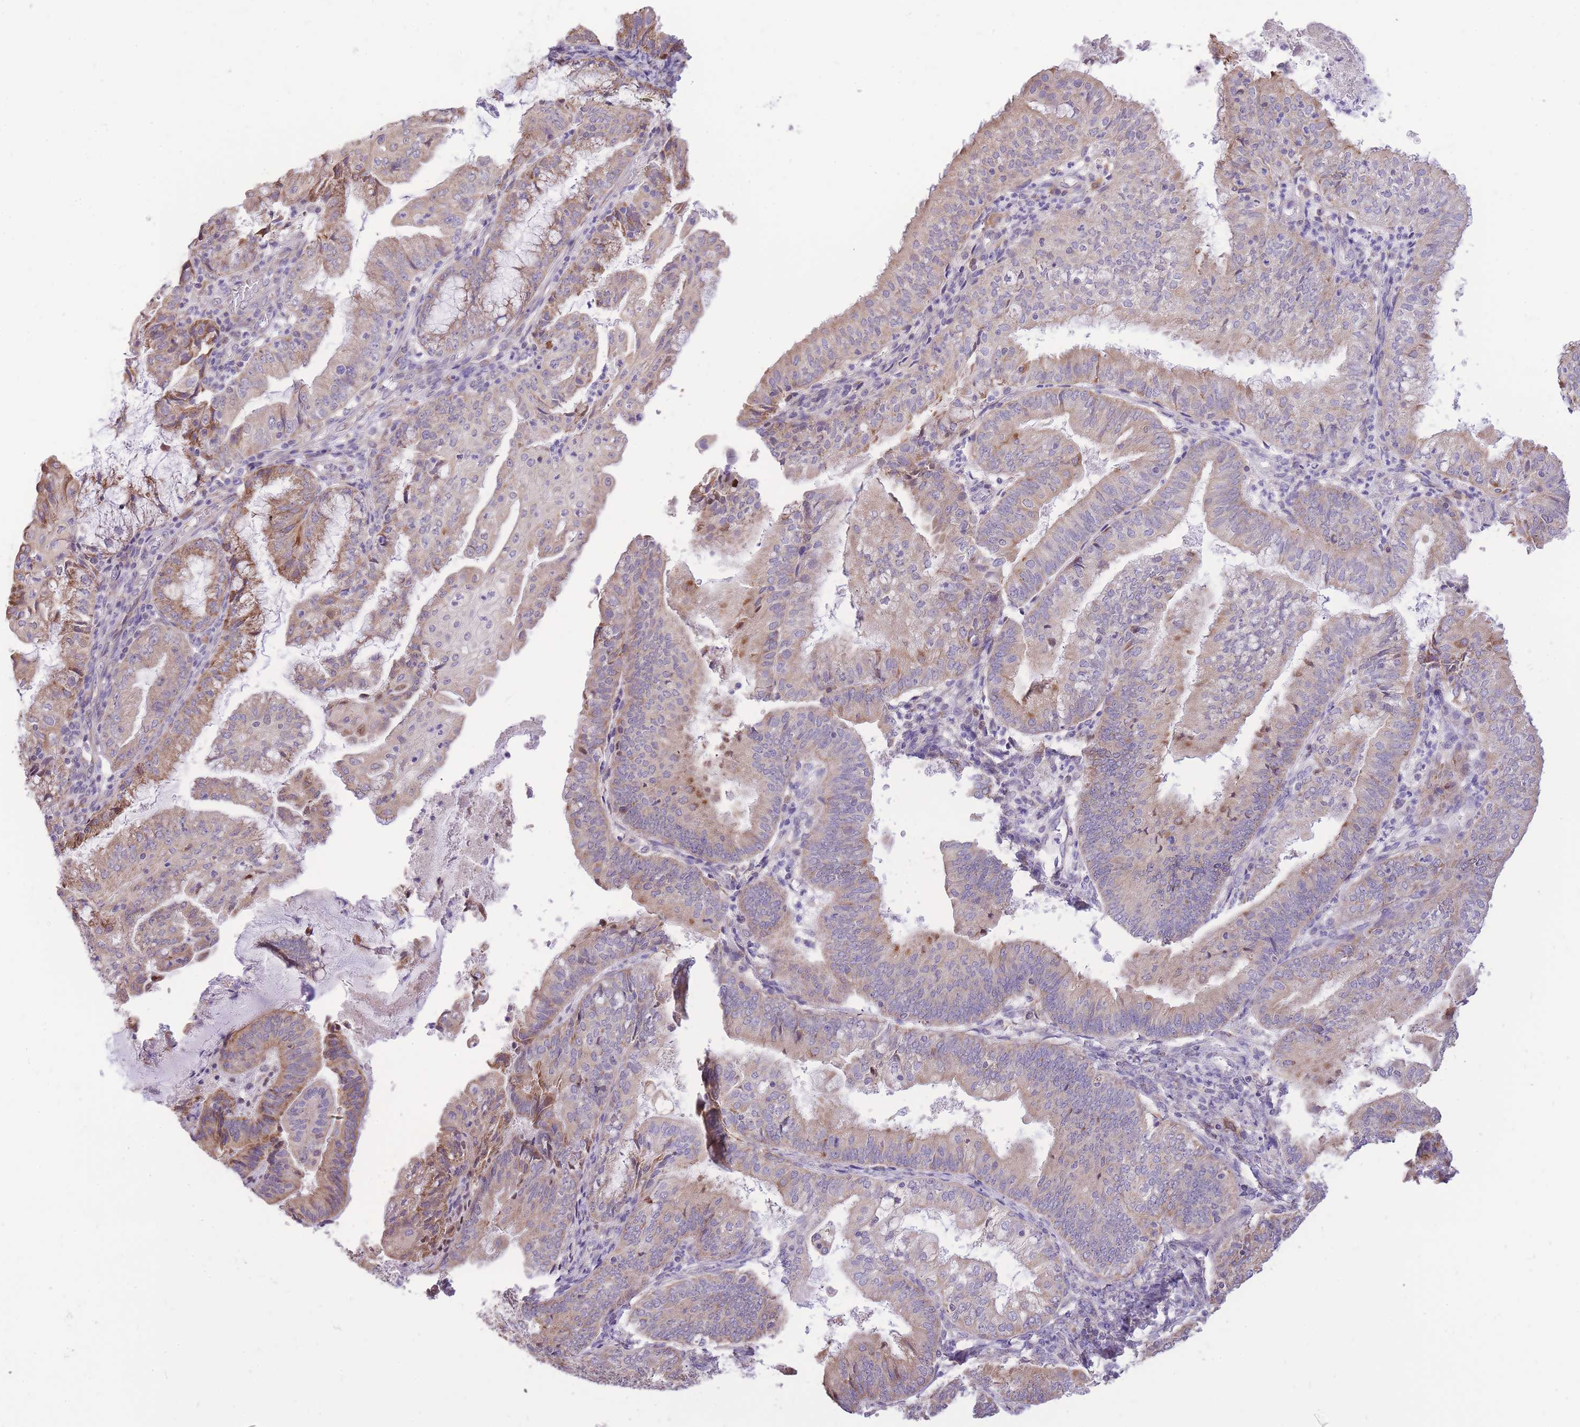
{"staining": {"intensity": "moderate", "quantity": "<25%", "location": "cytoplasmic/membranous"}, "tissue": "endometrial cancer", "cell_type": "Tumor cells", "image_type": "cancer", "snomed": [{"axis": "morphology", "description": "Adenocarcinoma, NOS"}, {"axis": "topography", "description": "Endometrium"}], "caption": "Protein expression analysis of human endometrial cancer reveals moderate cytoplasmic/membranous positivity in about <25% of tumor cells. (DAB (3,3'-diaminobenzidine) IHC with brightfield microscopy, high magnification).", "gene": "TOPAZ1", "patient": {"sex": "female", "age": 55}}